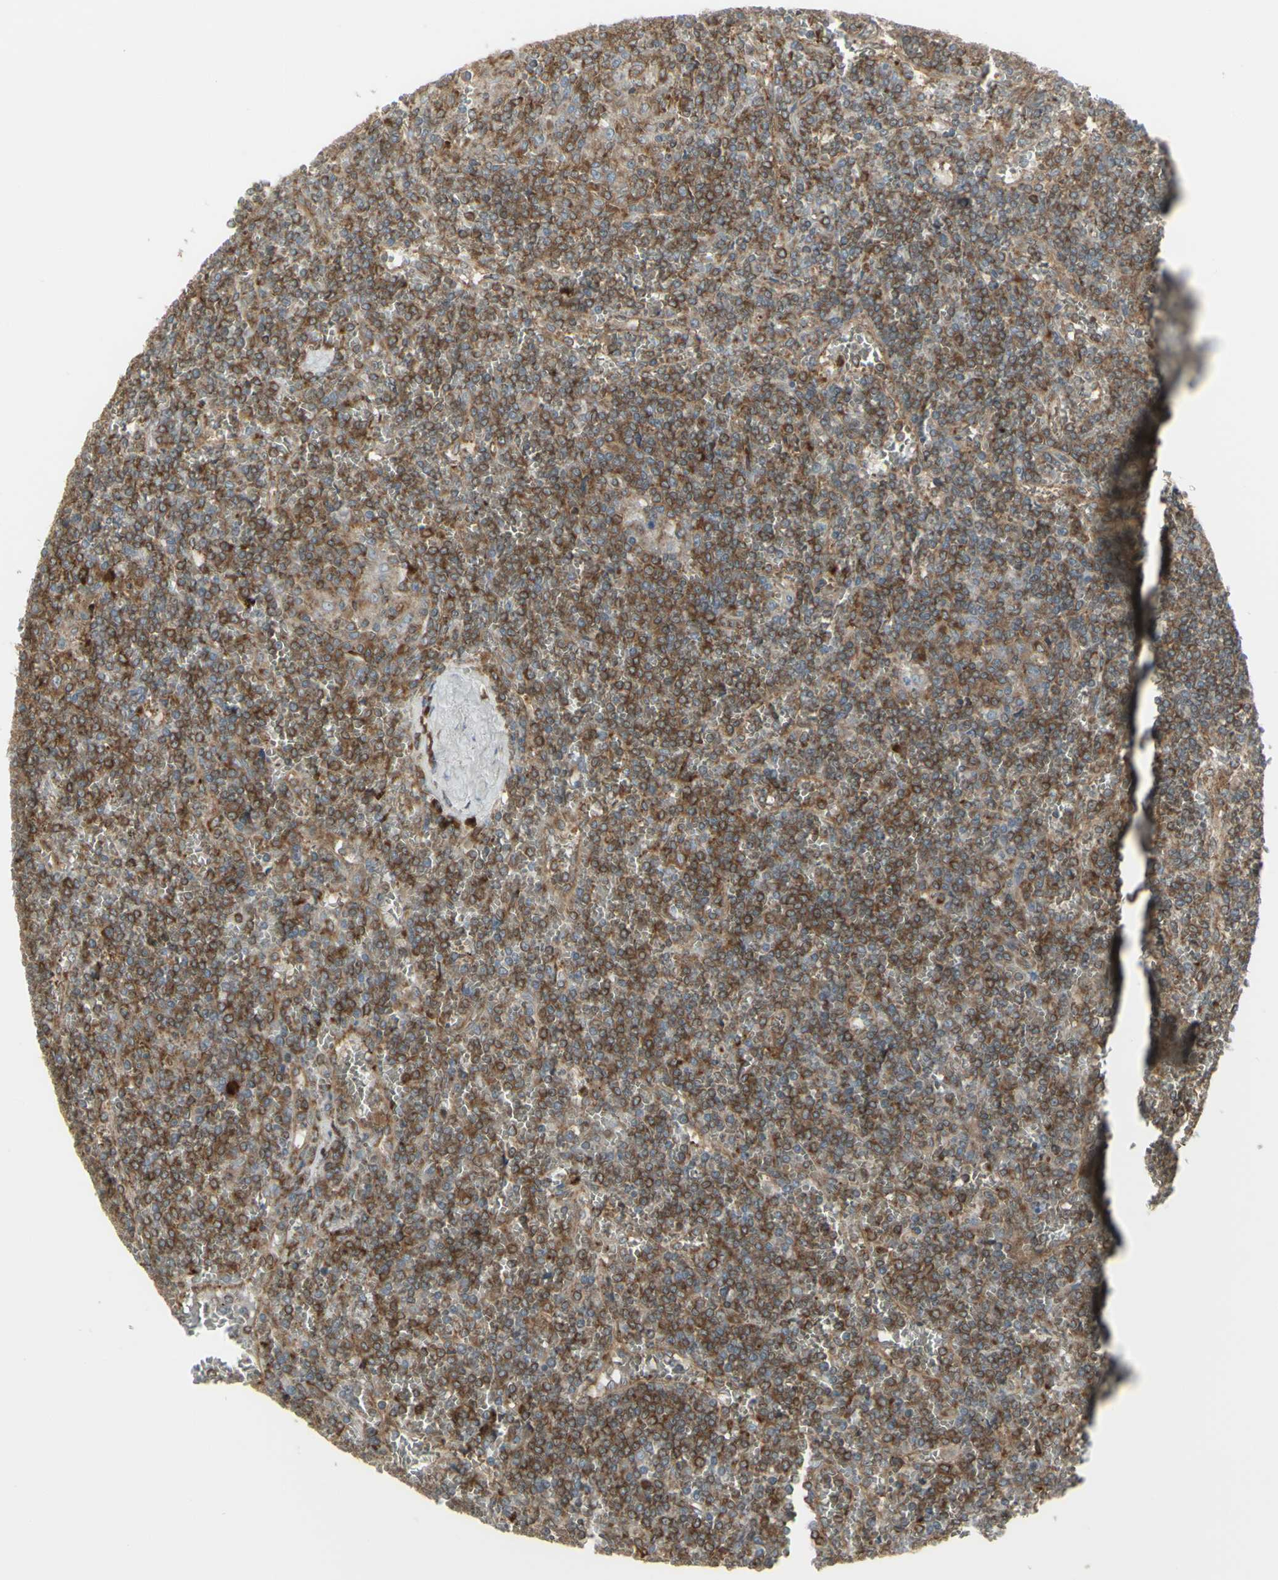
{"staining": {"intensity": "moderate", "quantity": ">75%", "location": "cytoplasmic/membranous"}, "tissue": "lymphoma", "cell_type": "Tumor cells", "image_type": "cancer", "snomed": [{"axis": "morphology", "description": "Malignant lymphoma, non-Hodgkin's type, Low grade"}, {"axis": "topography", "description": "Spleen"}], "caption": "This is an image of immunohistochemistry staining of malignant lymphoma, non-Hodgkin's type (low-grade), which shows moderate expression in the cytoplasmic/membranous of tumor cells.", "gene": "FKBP3", "patient": {"sex": "female", "age": 19}}